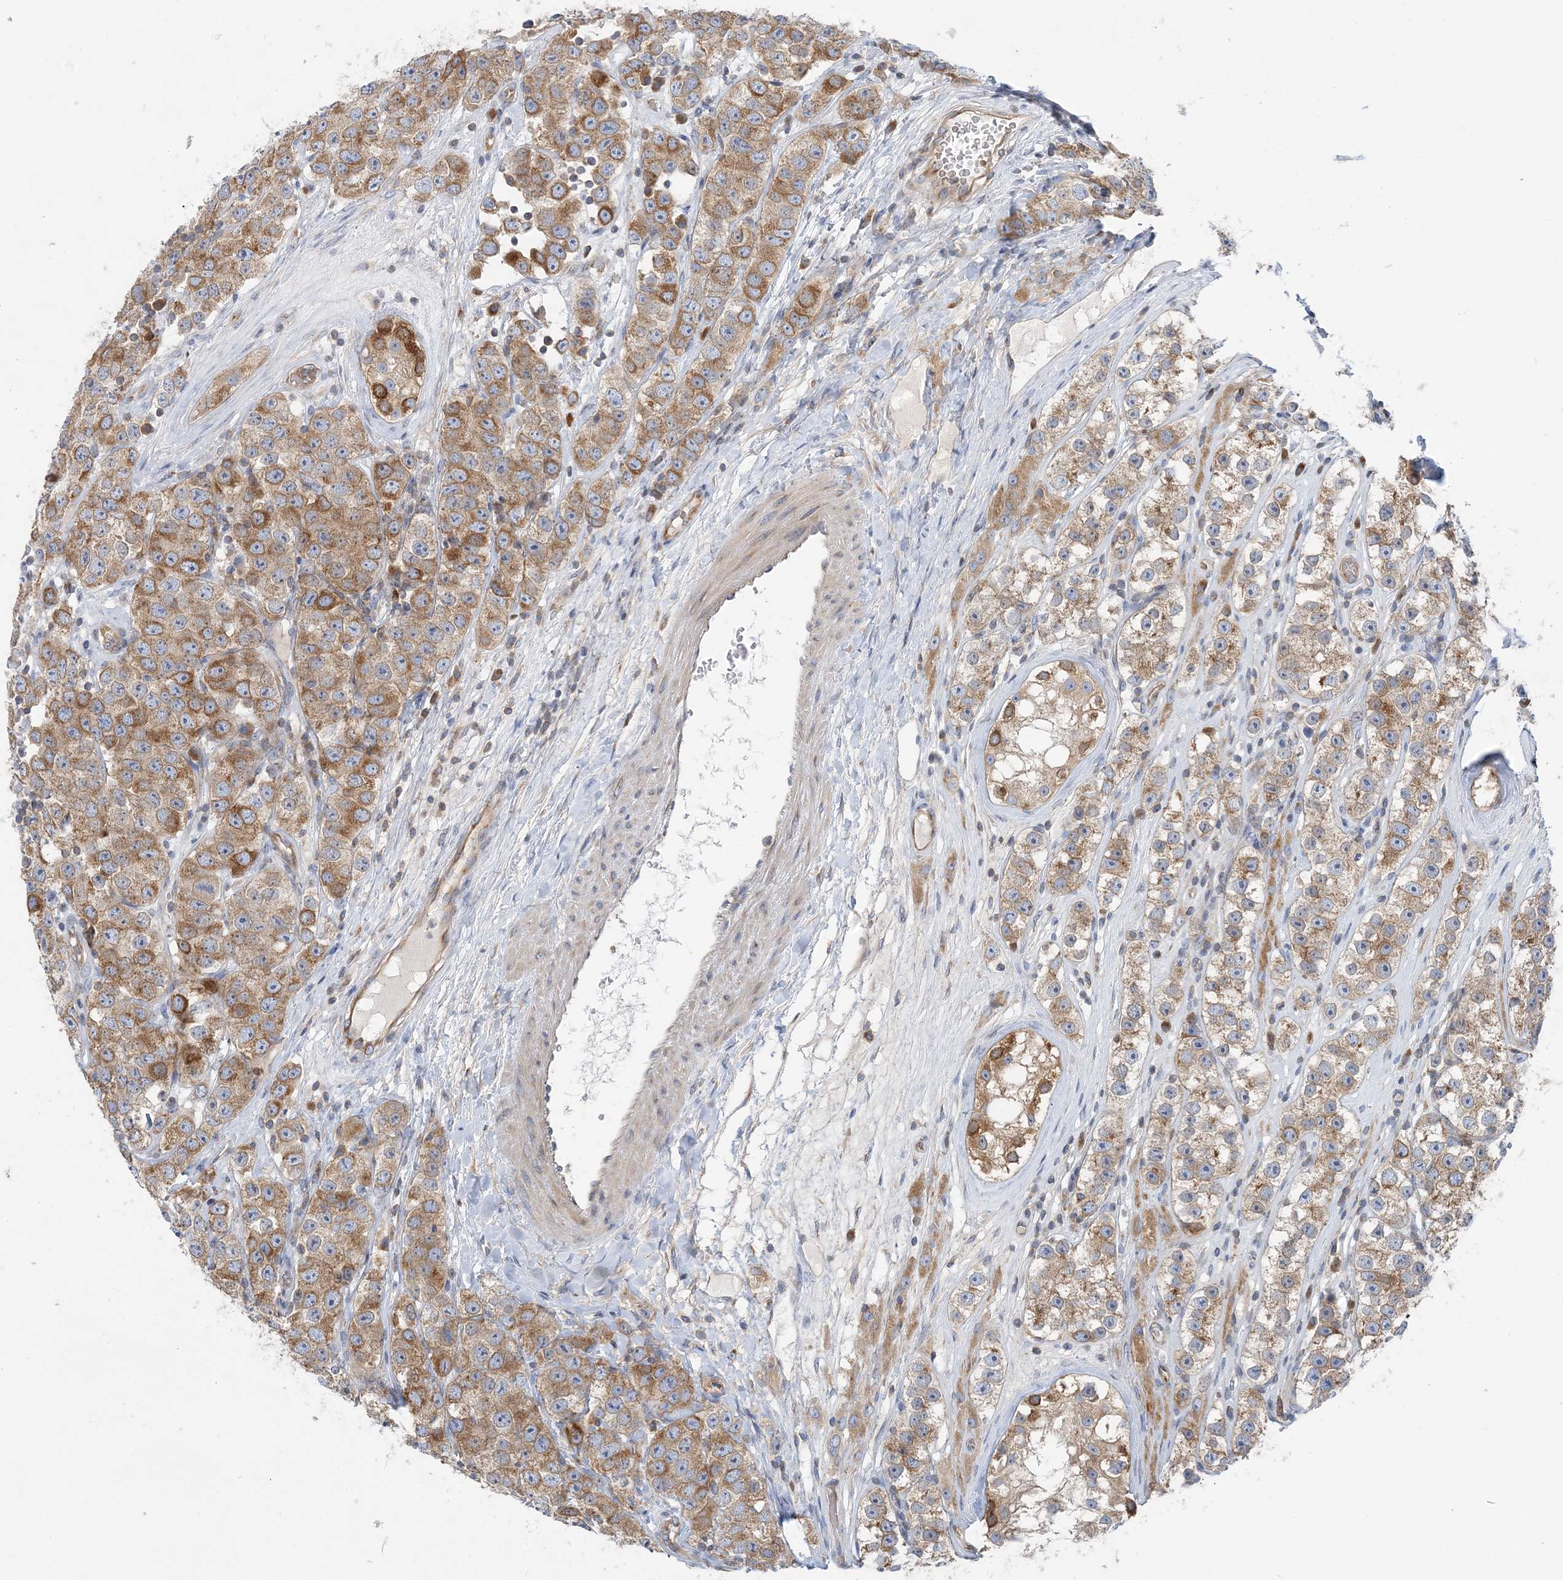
{"staining": {"intensity": "moderate", "quantity": ">75%", "location": "cytoplasmic/membranous"}, "tissue": "testis cancer", "cell_type": "Tumor cells", "image_type": "cancer", "snomed": [{"axis": "morphology", "description": "Seminoma, NOS"}, {"axis": "topography", "description": "Testis"}], "caption": "About >75% of tumor cells in testis seminoma reveal moderate cytoplasmic/membranous protein positivity as visualized by brown immunohistochemical staining.", "gene": "FAM114A2", "patient": {"sex": "male", "age": 28}}